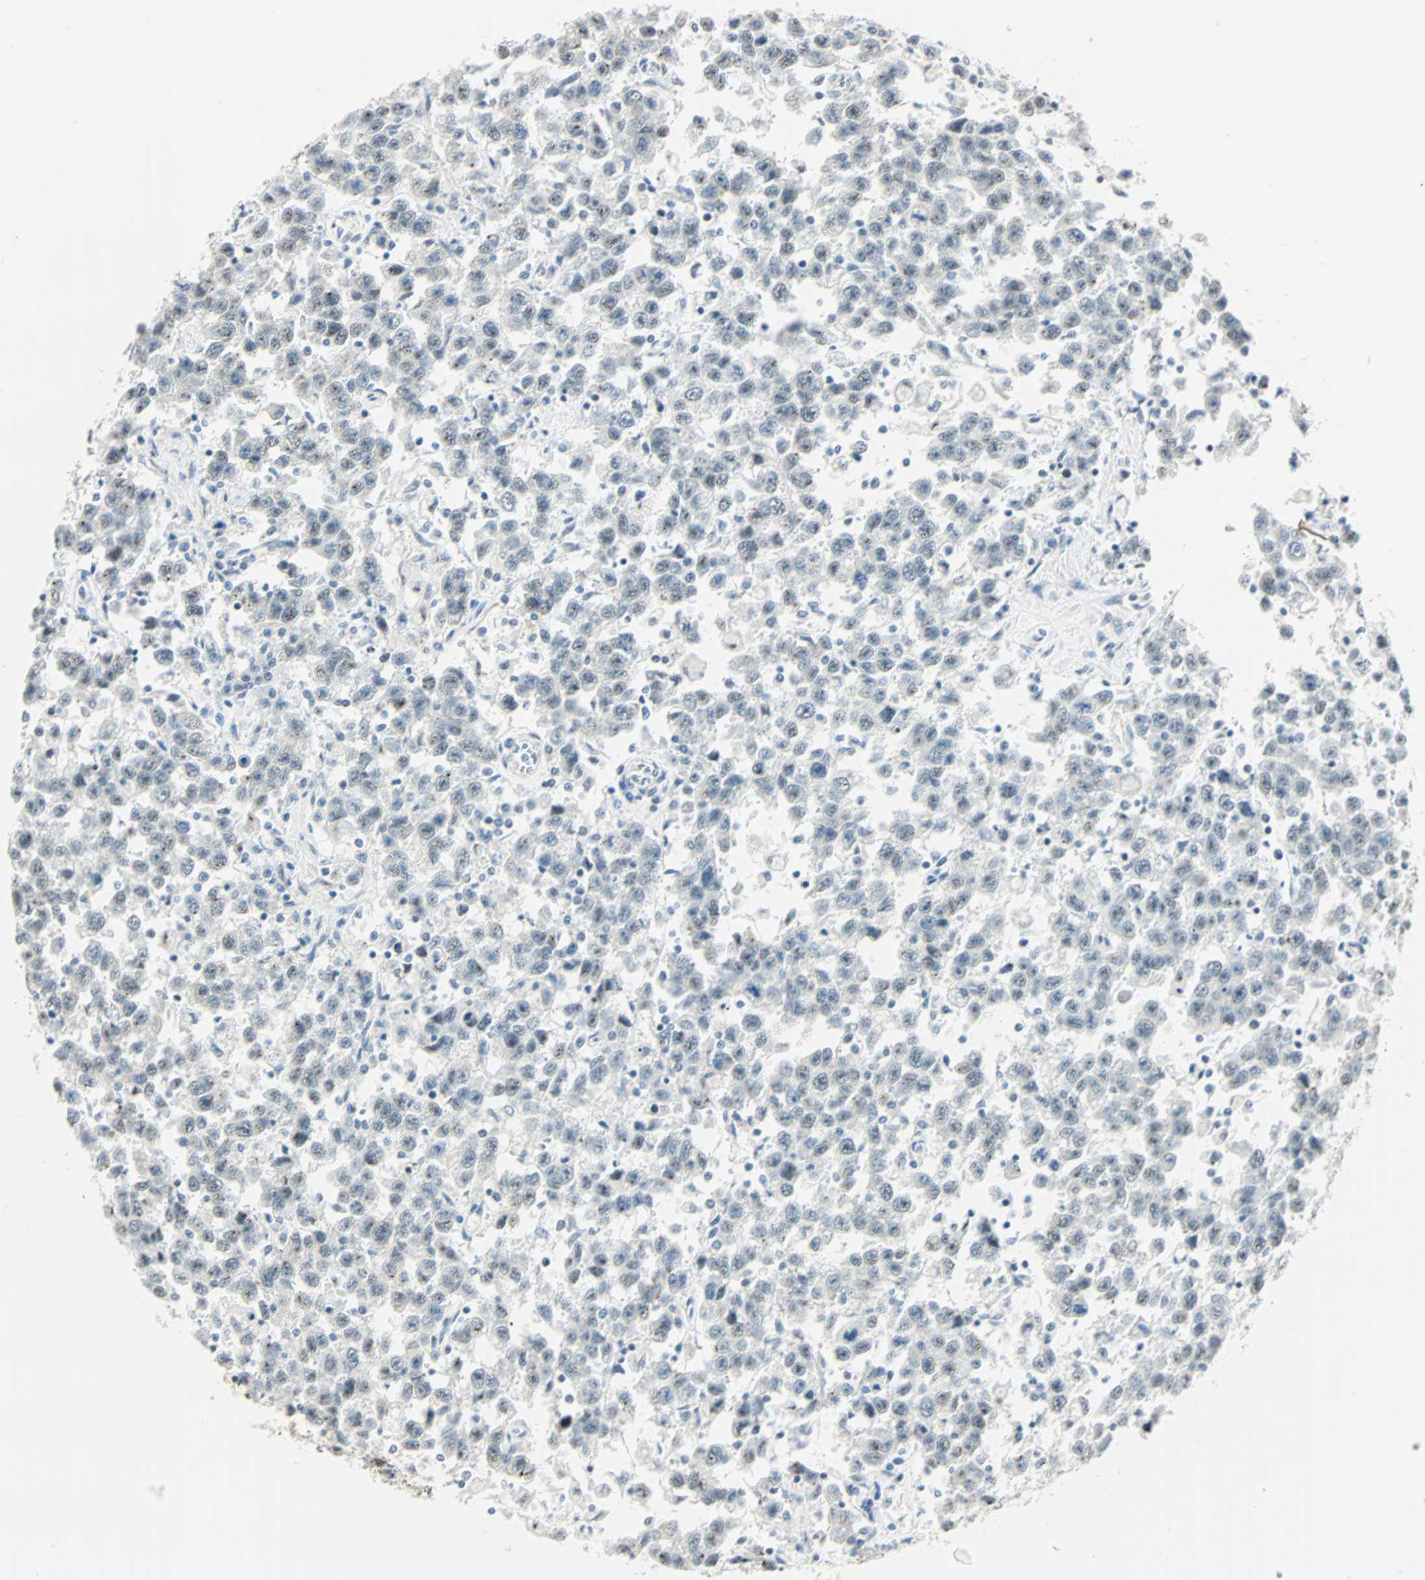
{"staining": {"intensity": "negative", "quantity": "none", "location": "none"}, "tissue": "testis cancer", "cell_type": "Tumor cells", "image_type": "cancer", "snomed": [{"axis": "morphology", "description": "Seminoma, NOS"}, {"axis": "topography", "description": "Testis"}], "caption": "Immunohistochemistry micrograph of neoplastic tissue: testis cancer stained with DAB (3,3'-diaminobenzidine) demonstrates no significant protein expression in tumor cells.", "gene": "NELFE", "patient": {"sex": "male", "age": 41}}